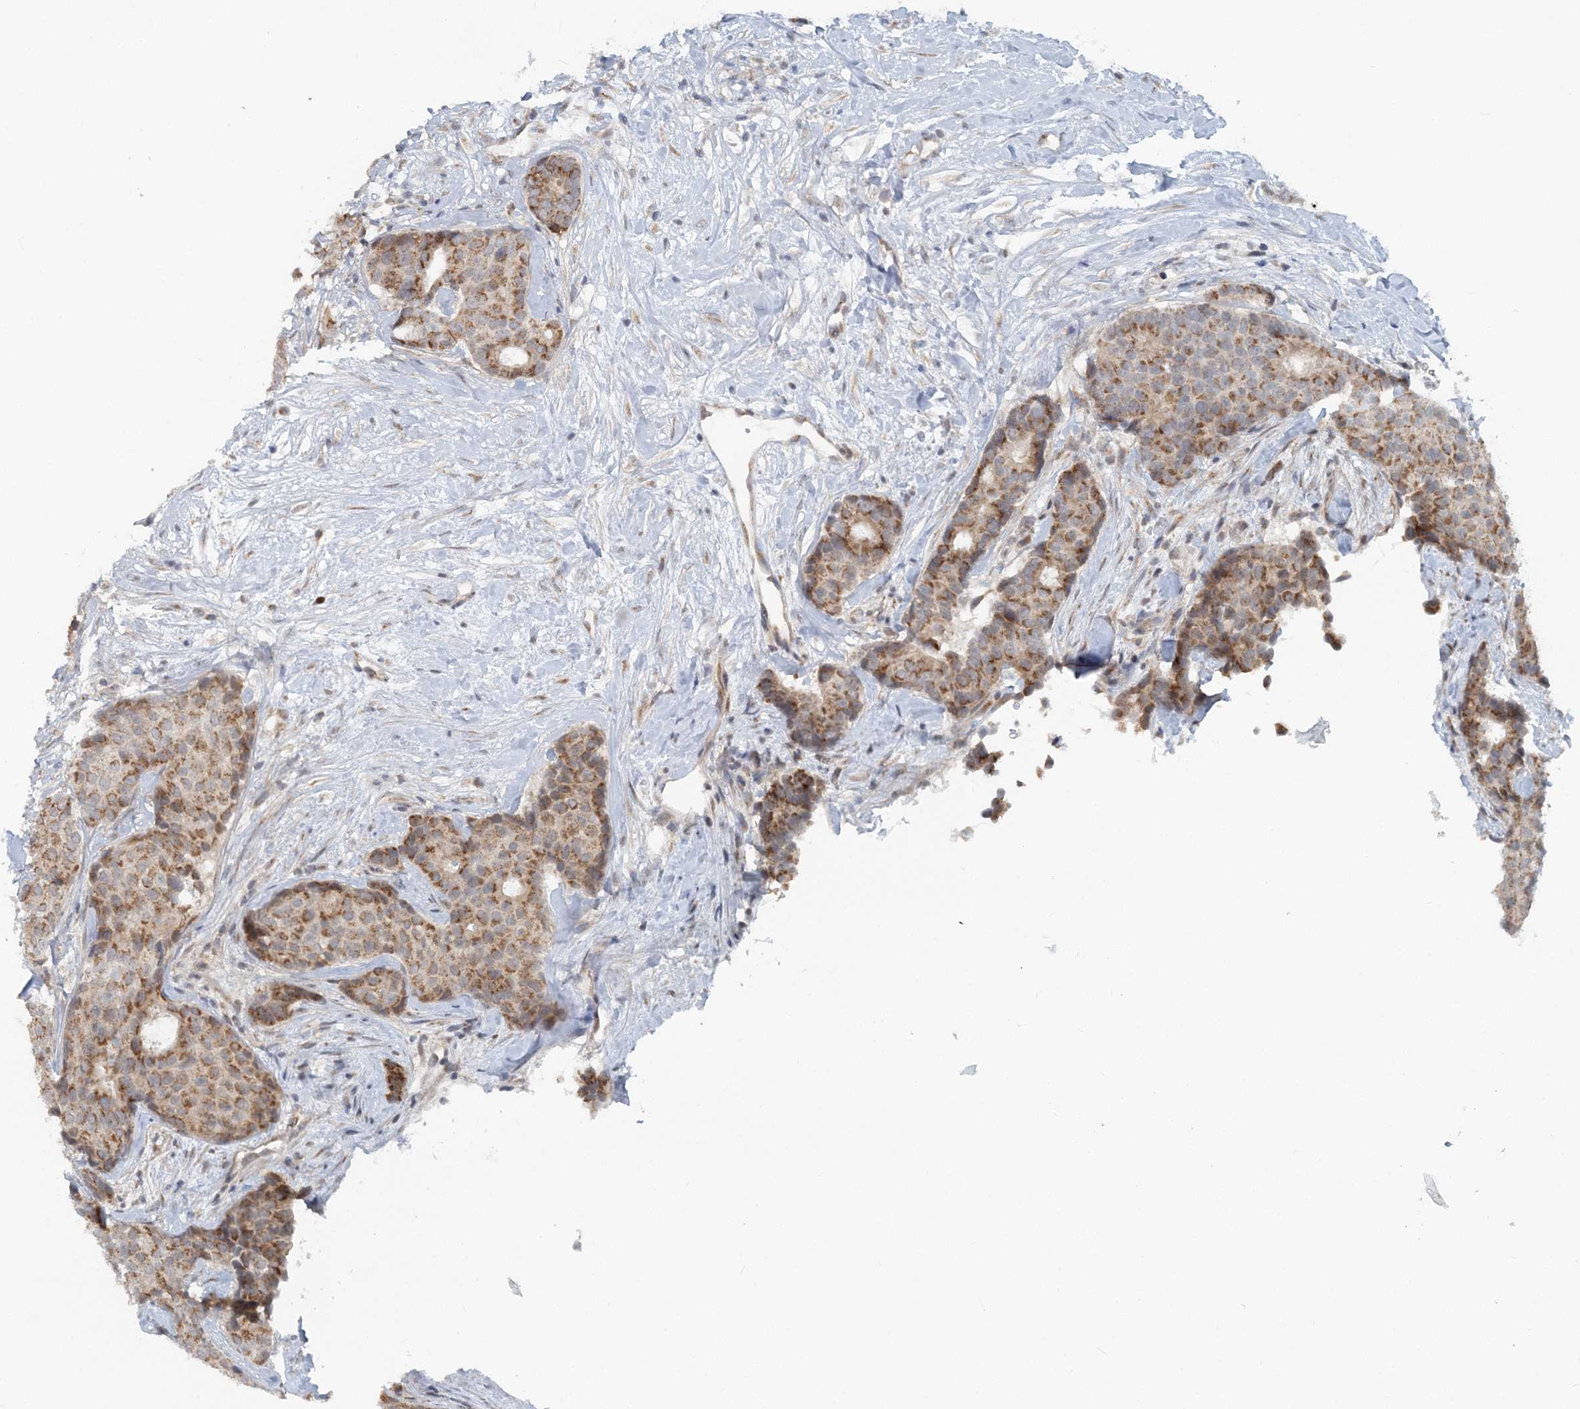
{"staining": {"intensity": "moderate", "quantity": ">75%", "location": "cytoplasmic/membranous"}, "tissue": "breast cancer", "cell_type": "Tumor cells", "image_type": "cancer", "snomed": [{"axis": "morphology", "description": "Duct carcinoma"}, {"axis": "topography", "description": "Breast"}], "caption": "Immunohistochemistry of human intraductal carcinoma (breast) demonstrates medium levels of moderate cytoplasmic/membranous expression in approximately >75% of tumor cells.", "gene": "RNF150", "patient": {"sex": "female", "age": 75}}